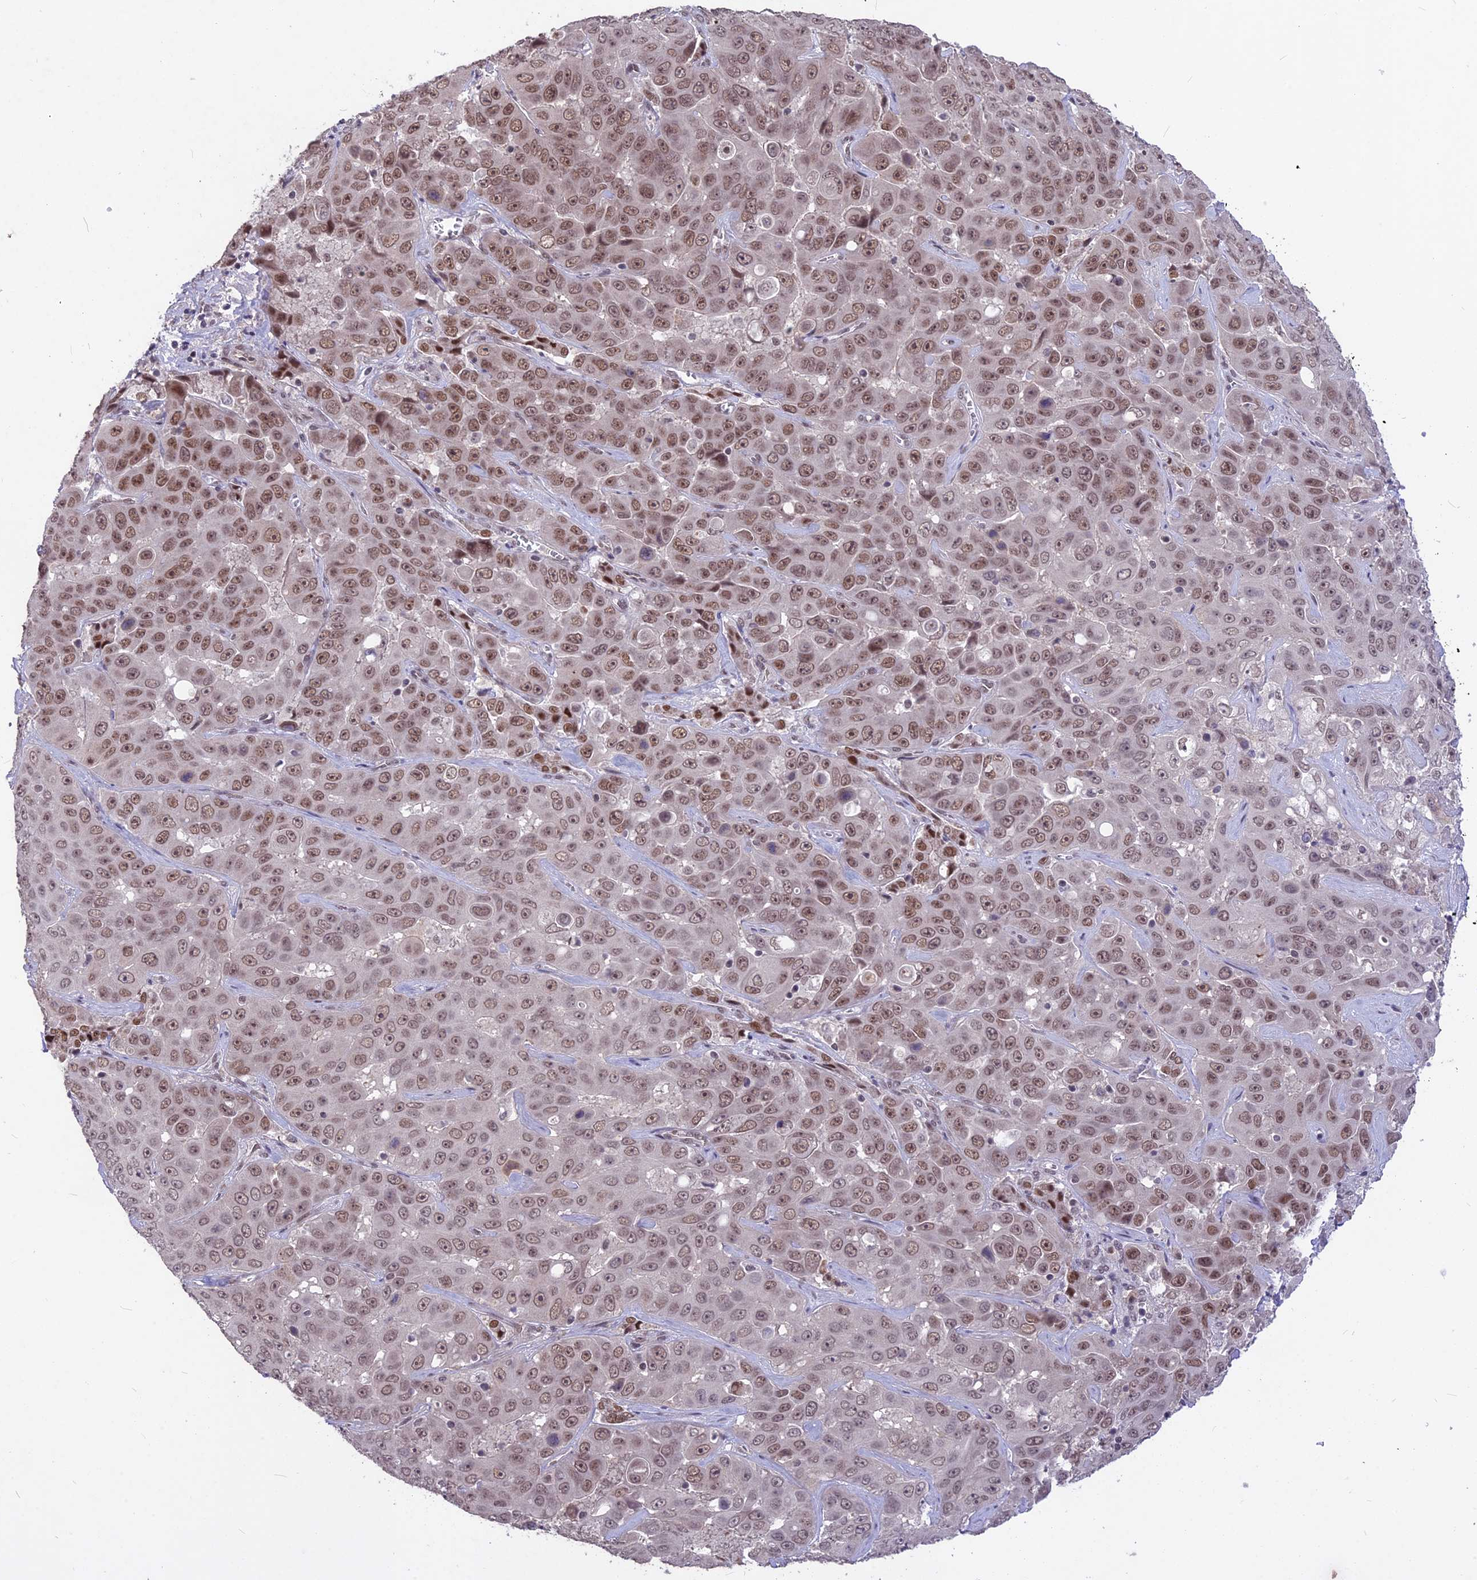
{"staining": {"intensity": "moderate", "quantity": ">75%", "location": "nuclear"}, "tissue": "liver cancer", "cell_type": "Tumor cells", "image_type": "cancer", "snomed": [{"axis": "morphology", "description": "Cholangiocarcinoma"}, {"axis": "topography", "description": "Liver"}], "caption": "Immunohistochemical staining of human liver cholangiocarcinoma demonstrates medium levels of moderate nuclear expression in about >75% of tumor cells. (brown staining indicates protein expression, while blue staining denotes nuclei).", "gene": "DIS3", "patient": {"sex": "female", "age": 52}}